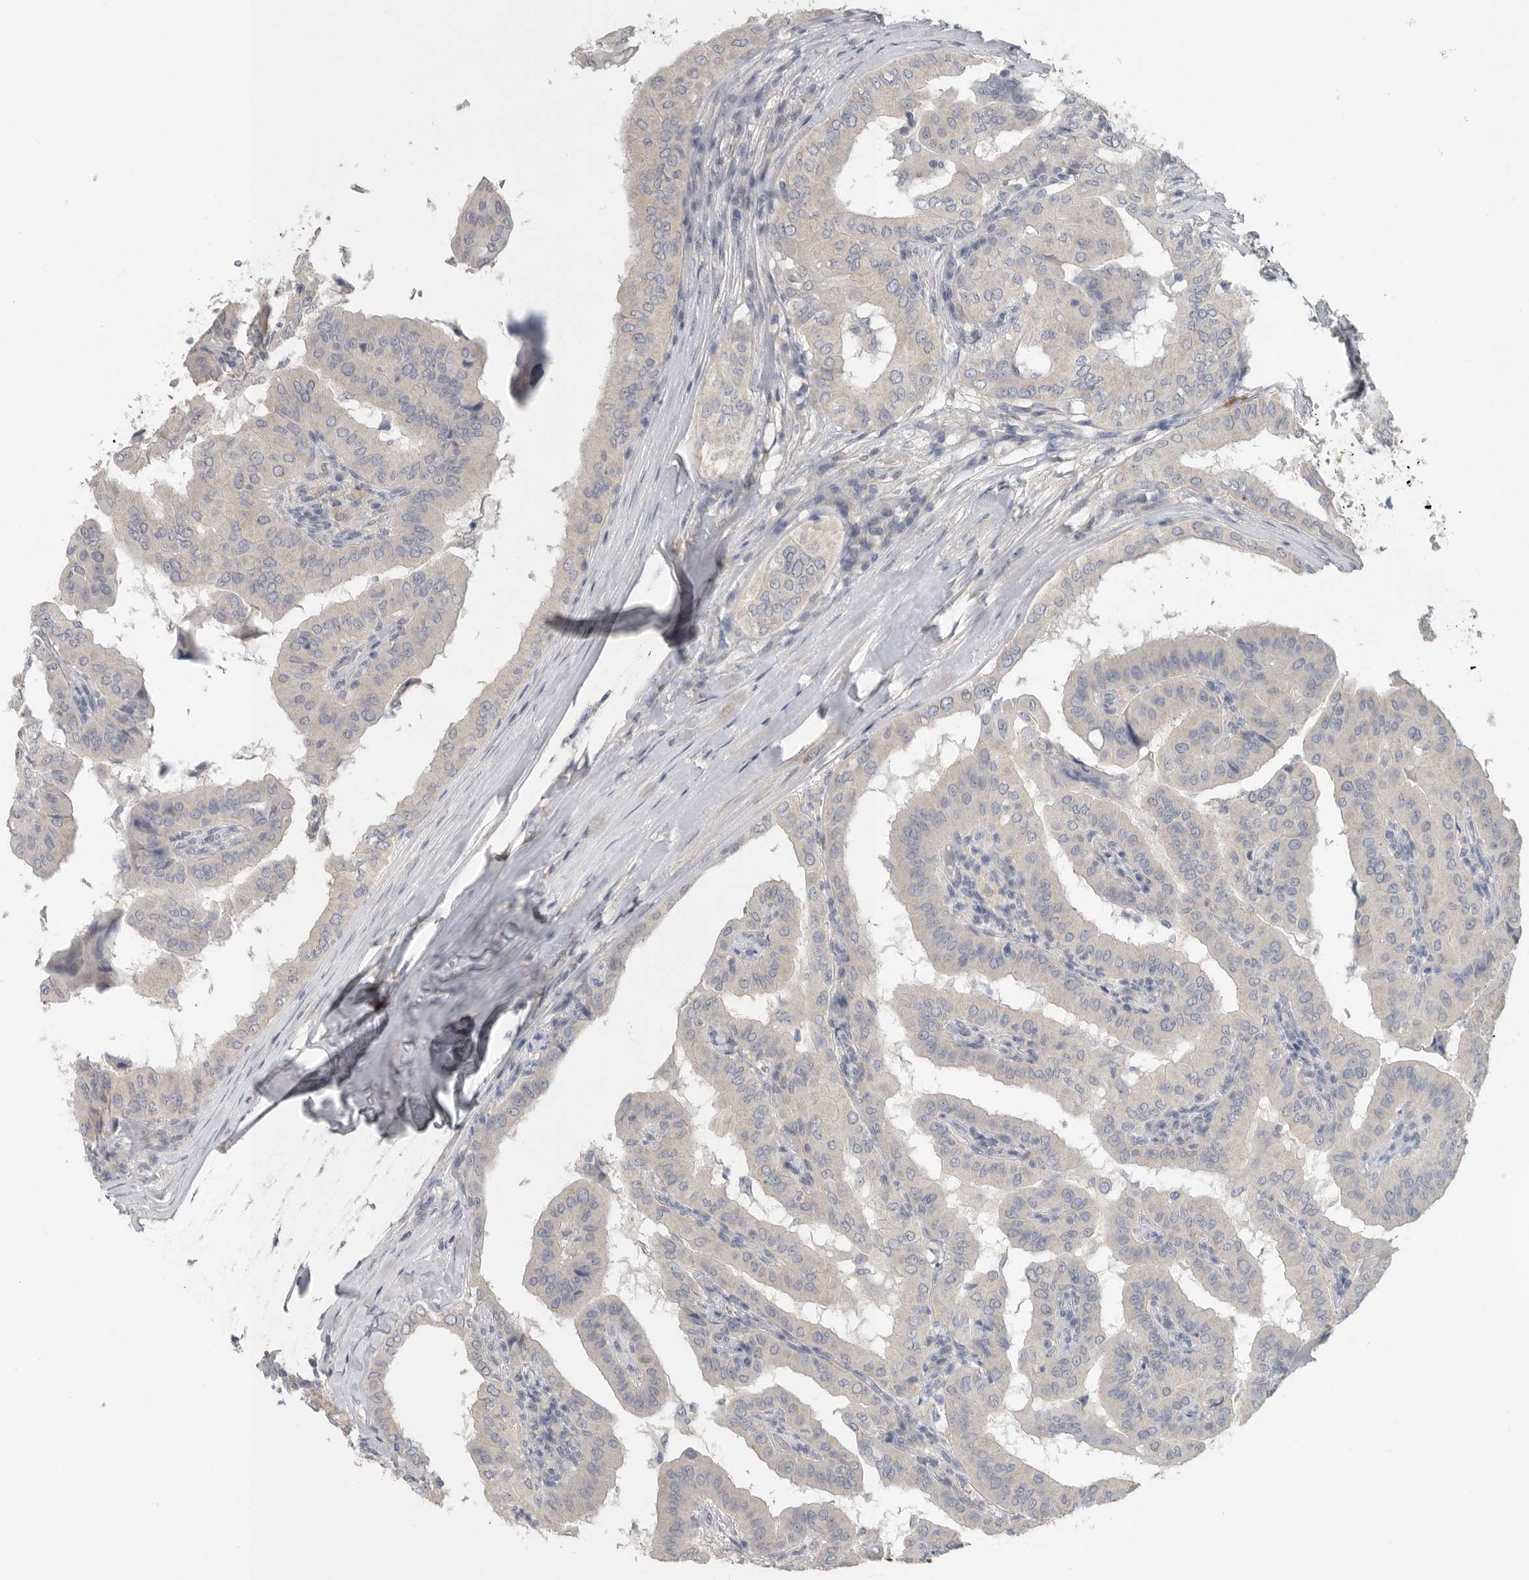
{"staining": {"intensity": "weak", "quantity": "25%-75%", "location": "cytoplasmic/membranous"}, "tissue": "thyroid cancer", "cell_type": "Tumor cells", "image_type": "cancer", "snomed": [{"axis": "morphology", "description": "Papillary adenocarcinoma, NOS"}, {"axis": "topography", "description": "Thyroid gland"}], "caption": "Immunohistochemistry (DAB (3,3'-diaminobenzidine)) staining of thyroid papillary adenocarcinoma shows weak cytoplasmic/membranous protein positivity in approximately 25%-75% of tumor cells.", "gene": "REG4", "patient": {"sex": "male", "age": 33}}